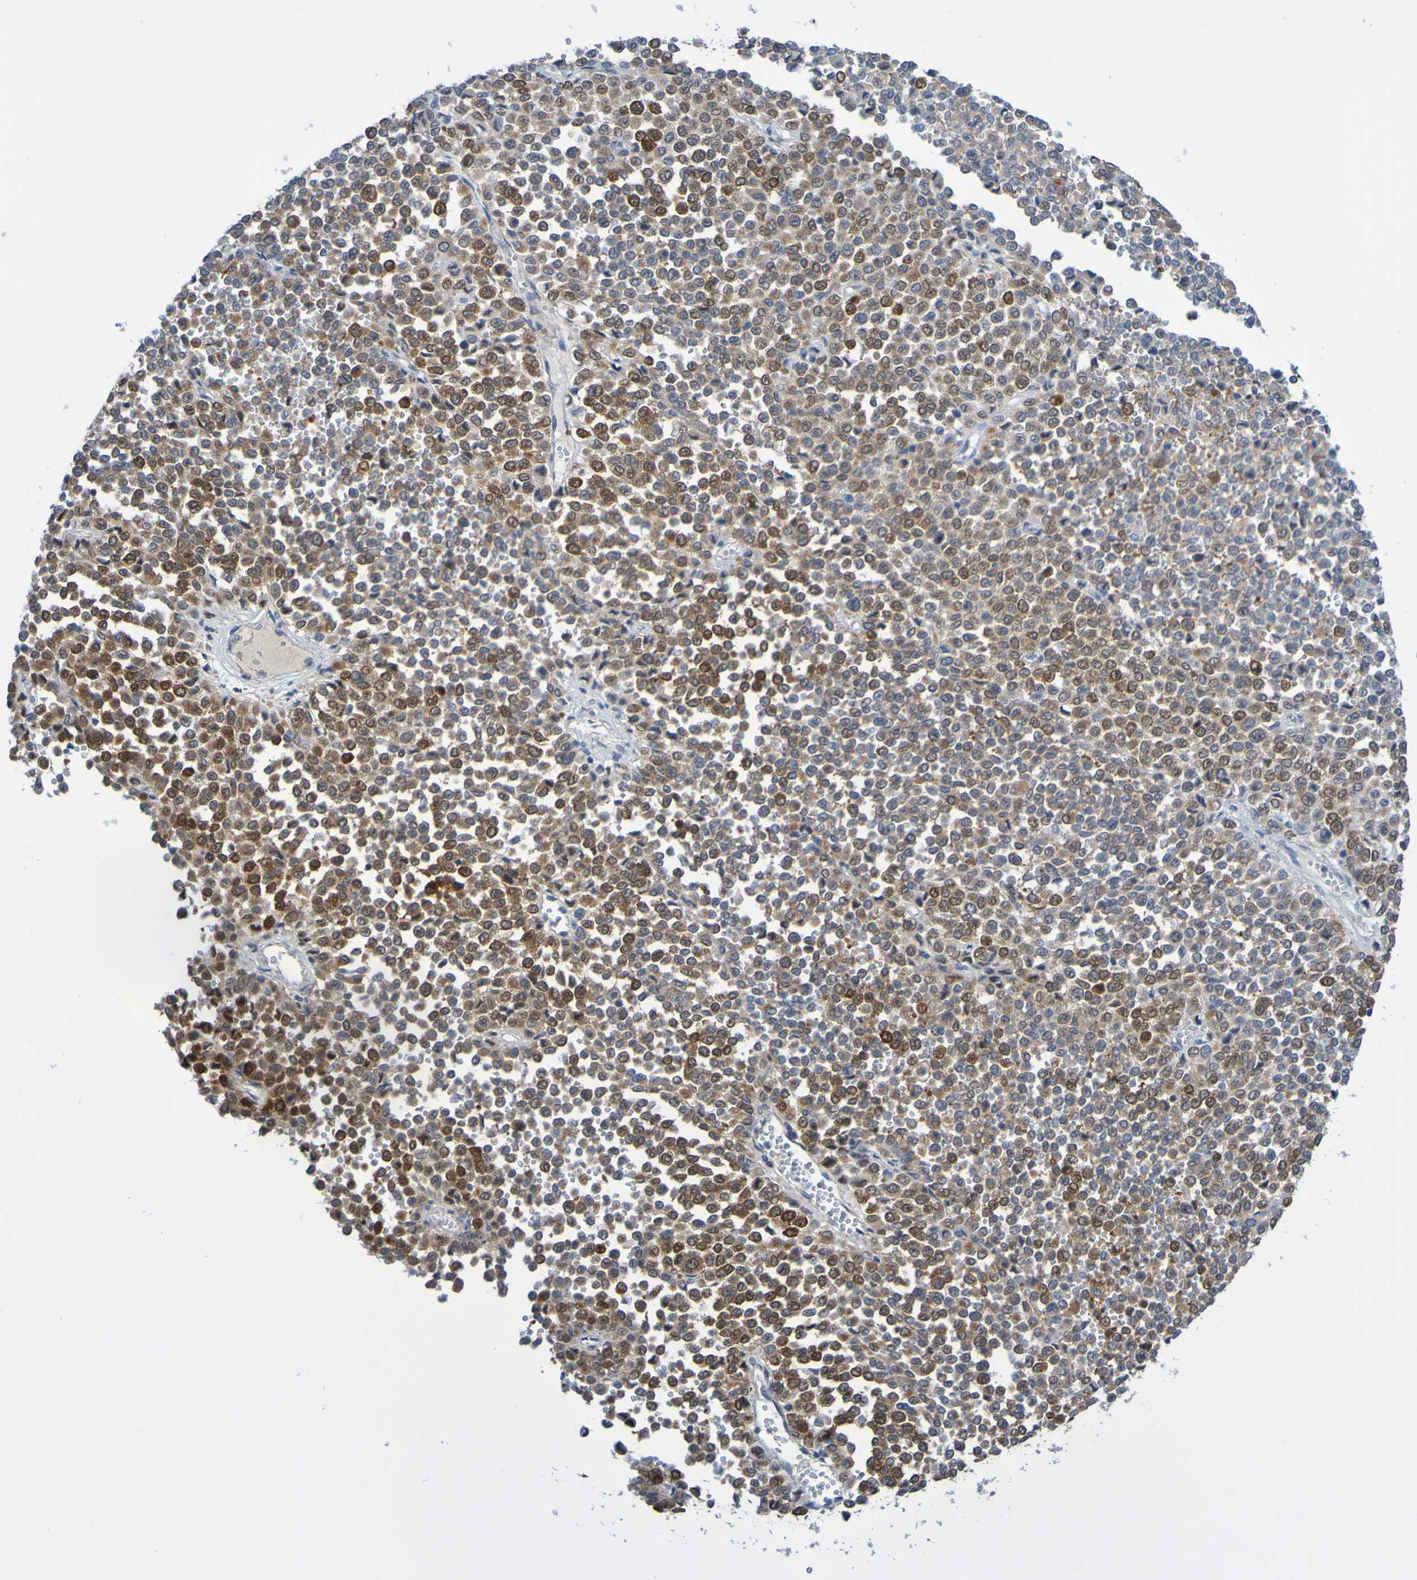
{"staining": {"intensity": "weak", "quantity": "25%-75%", "location": "cytoplasmic/membranous"}, "tissue": "melanoma", "cell_type": "Tumor cells", "image_type": "cancer", "snomed": [{"axis": "morphology", "description": "Malignant melanoma, Metastatic site"}, {"axis": "topography", "description": "Pancreas"}], "caption": "Protein staining of melanoma tissue exhibits weak cytoplasmic/membranous expression in about 25%-75% of tumor cells. The protein of interest is stained brown, and the nuclei are stained in blue (DAB (3,3'-diaminobenzidine) IHC with brightfield microscopy, high magnification).", "gene": "ATIC", "patient": {"sex": "female", "age": 30}}